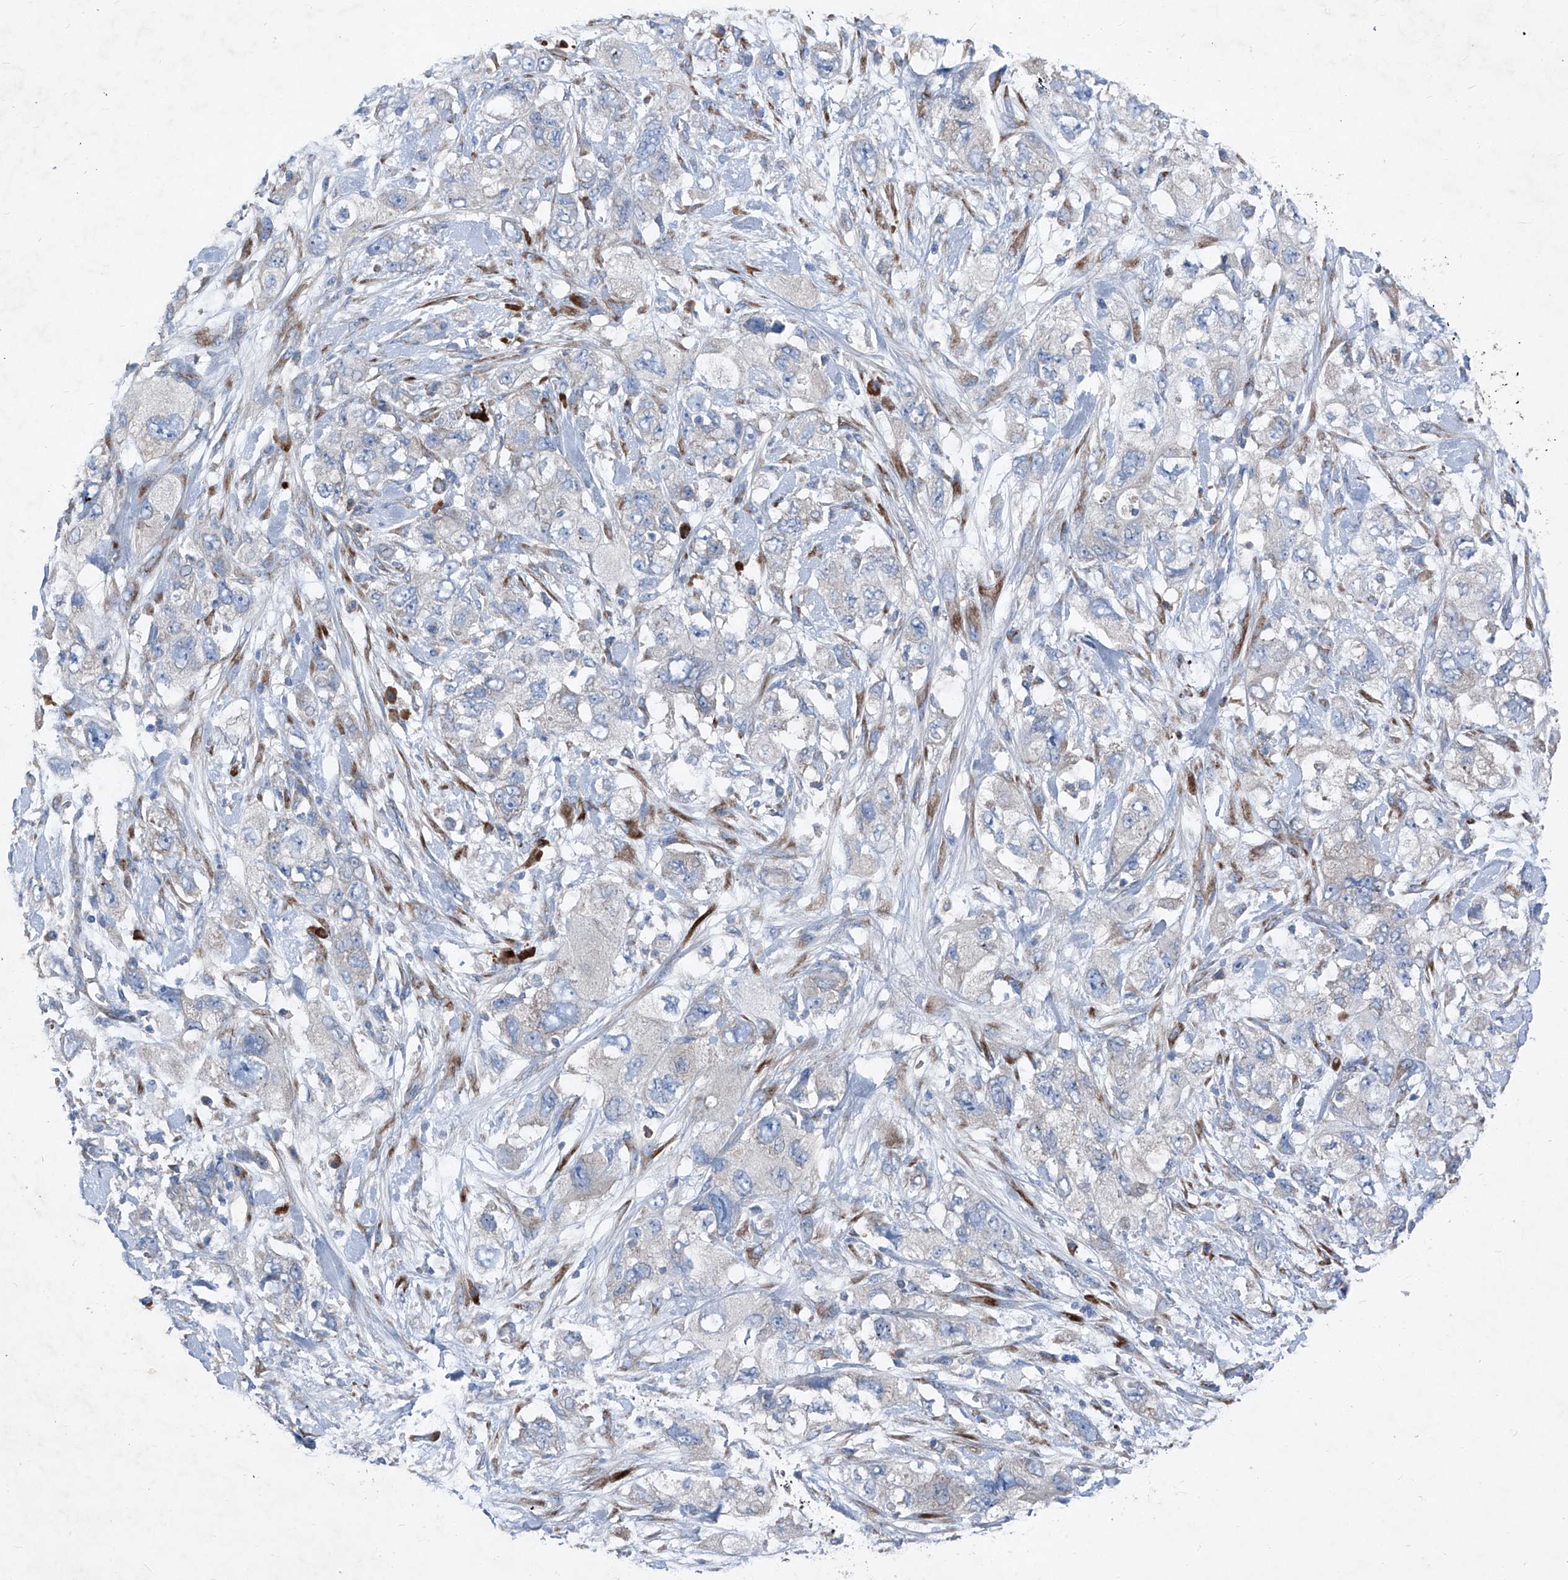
{"staining": {"intensity": "negative", "quantity": "none", "location": "none"}, "tissue": "pancreatic cancer", "cell_type": "Tumor cells", "image_type": "cancer", "snomed": [{"axis": "morphology", "description": "Adenocarcinoma, NOS"}, {"axis": "topography", "description": "Pancreas"}], "caption": "A high-resolution micrograph shows immunohistochemistry staining of adenocarcinoma (pancreatic), which shows no significant expression in tumor cells. Brightfield microscopy of immunohistochemistry (IHC) stained with DAB (brown) and hematoxylin (blue), captured at high magnification.", "gene": "IFI27", "patient": {"sex": "female", "age": 73}}